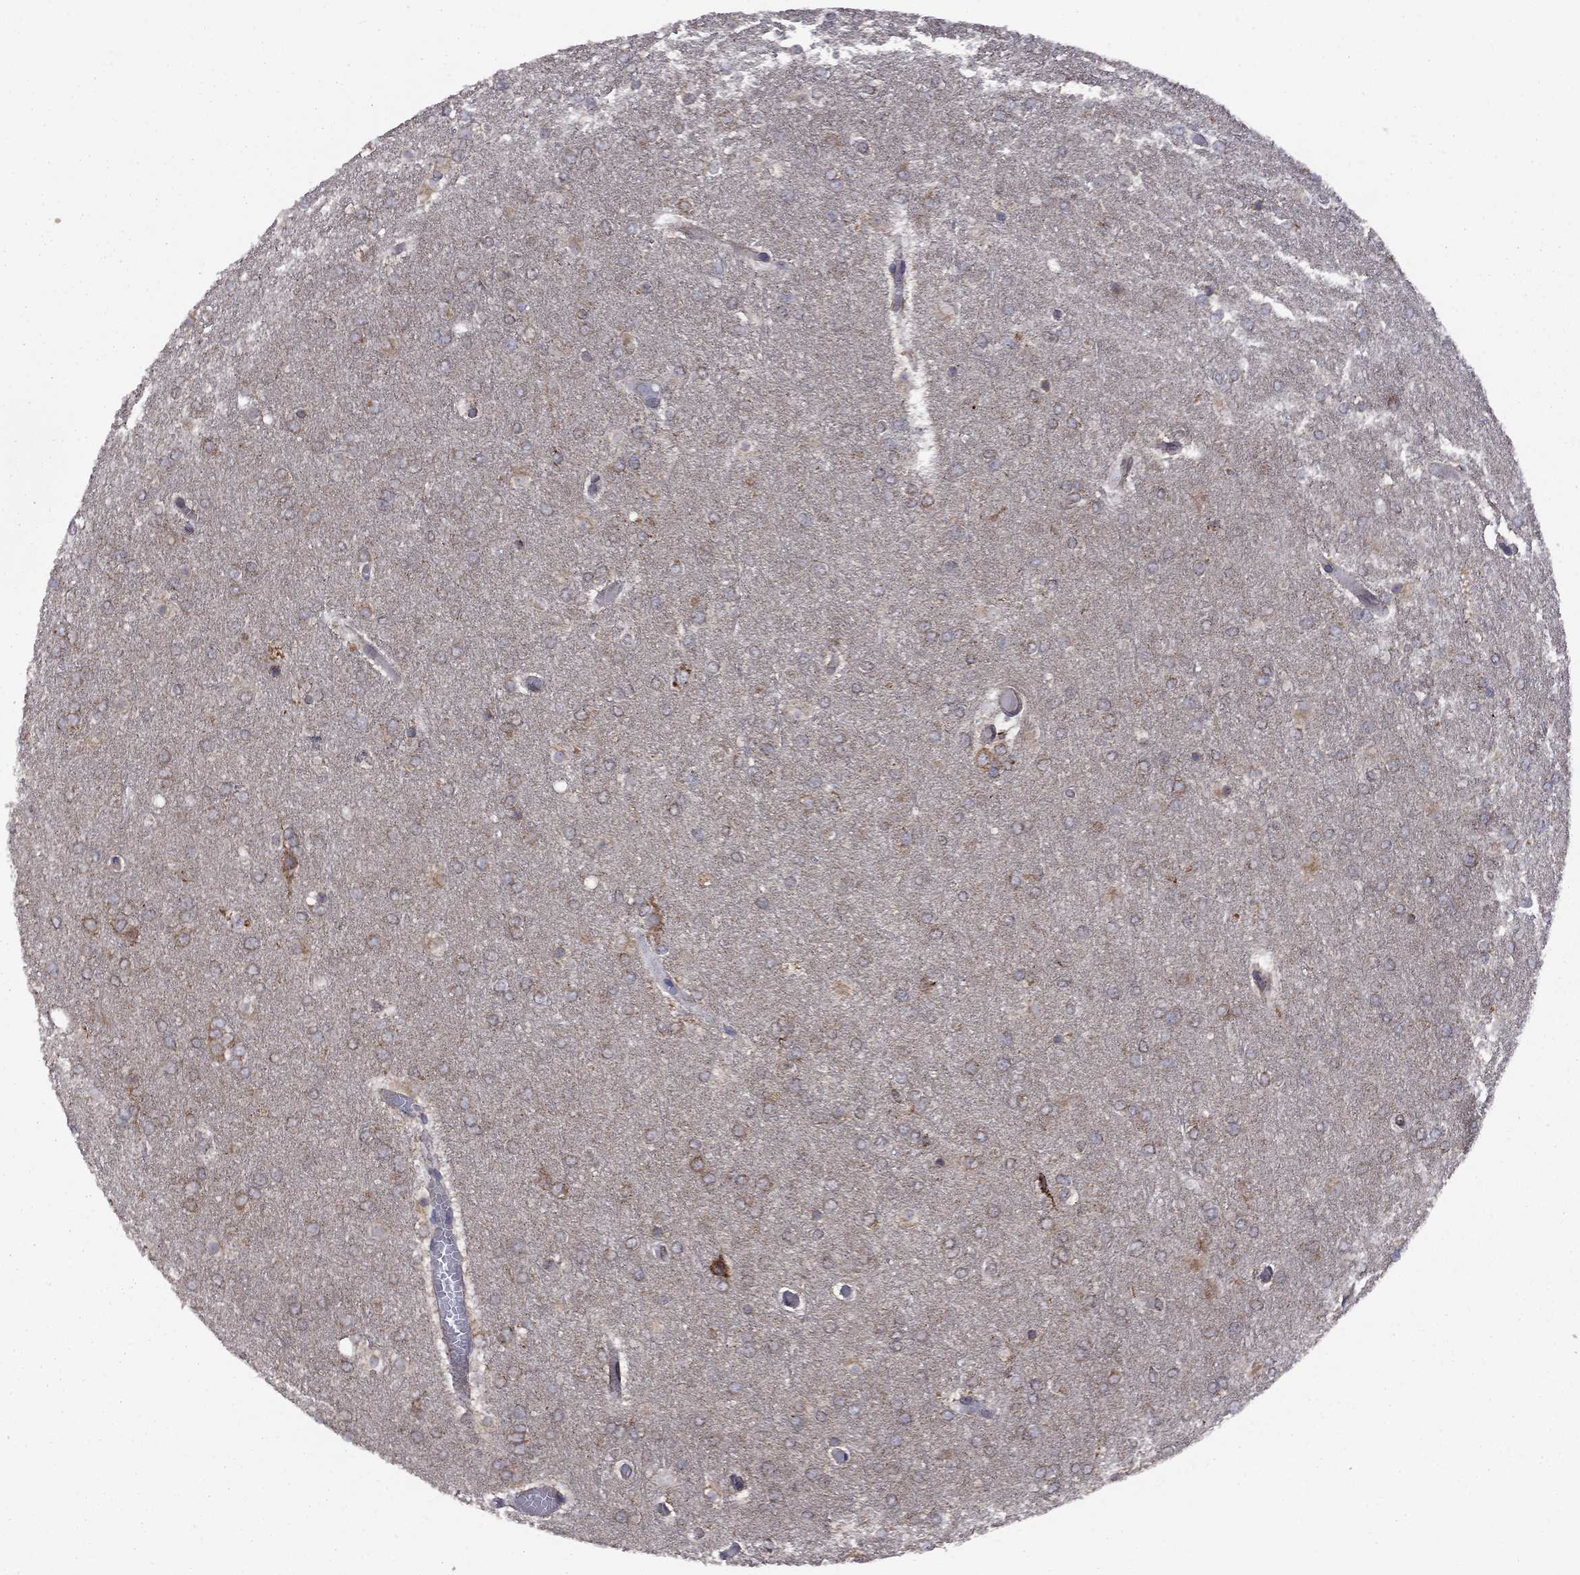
{"staining": {"intensity": "moderate", "quantity": ">75%", "location": "cytoplasmic/membranous"}, "tissue": "glioma", "cell_type": "Tumor cells", "image_type": "cancer", "snomed": [{"axis": "morphology", "description": "Glioma, malignant, High grade"}, {"axis": "topography", "description": "Brain"}], "caption": "Tumor cells demonstrate moderate cytoplasmic/membranous positivity in about >75% of cells in malignant glioma (high-grade). Nuclei are stained in blue.", "gene": "CLPTM1", "patient": {"sex": "female", "age": 61}}